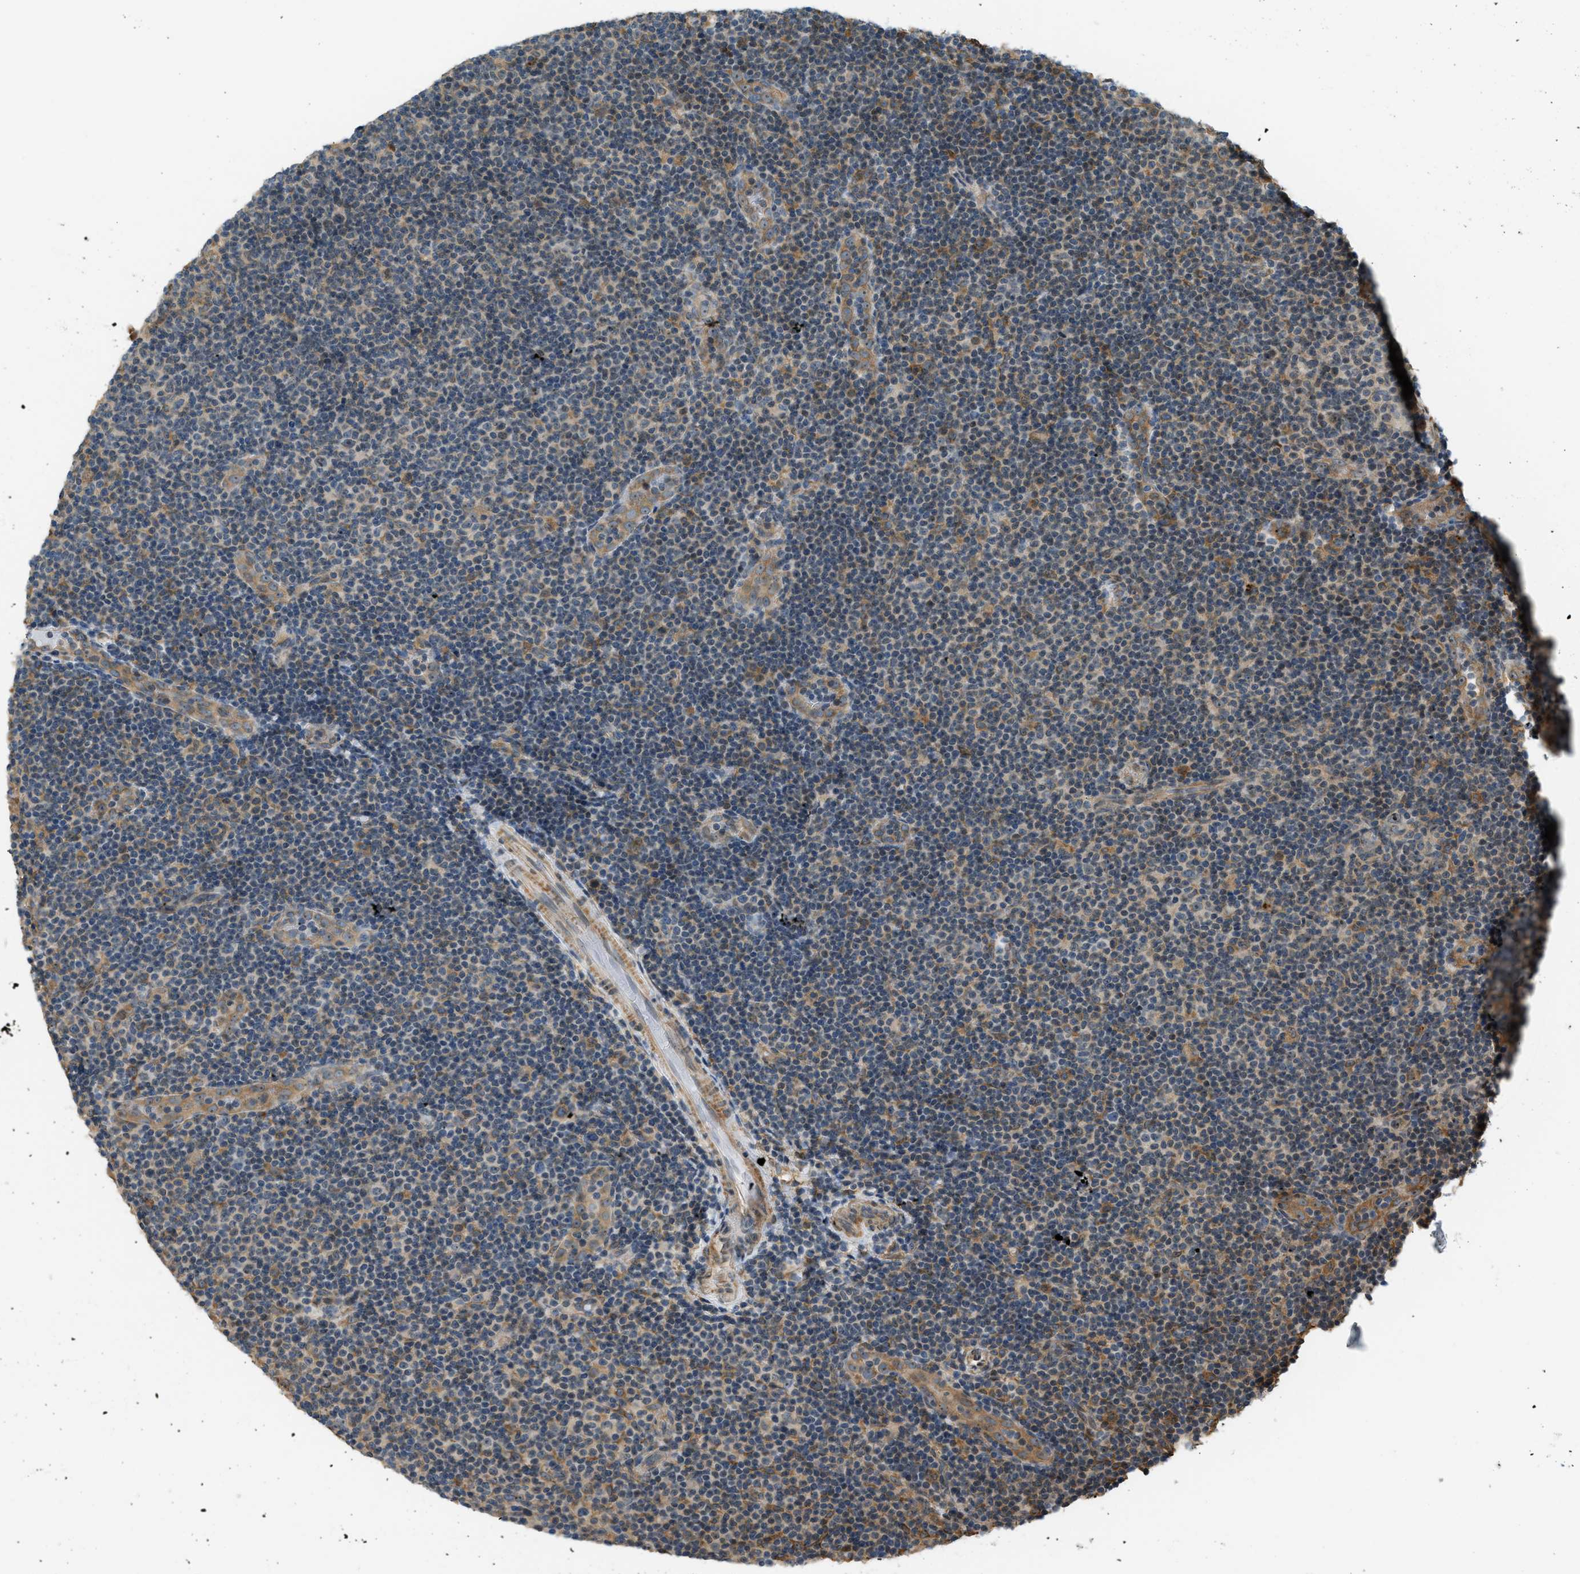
{"staining": {"intensity": "weak", "quantity": "25%-75%", "location": "cytoplasmic/membranous"}, "tissue": "lymphoma", "cell_type": "Tumor cells", "image_type": "cancer", "snomed": [{"axis": "morphology", "description": "Malignant lymphoma, non-Hodgkin's type, Low grade"}, {"axis": "topography", "description": "Lymph node"}], "caption": "Protein expression by IHC displays weak cytoplasmic/membranous expression in about 25%-75% of tumor cells in low-grade malignant lymphoma, non-Hodgkin's type. (DAB (3,3'-diaminobenzidine) IHC, brown staining for protein, blue staining for nuclei).", "gene": "OS9", "patient": {"sex": "male", "age": 83}}